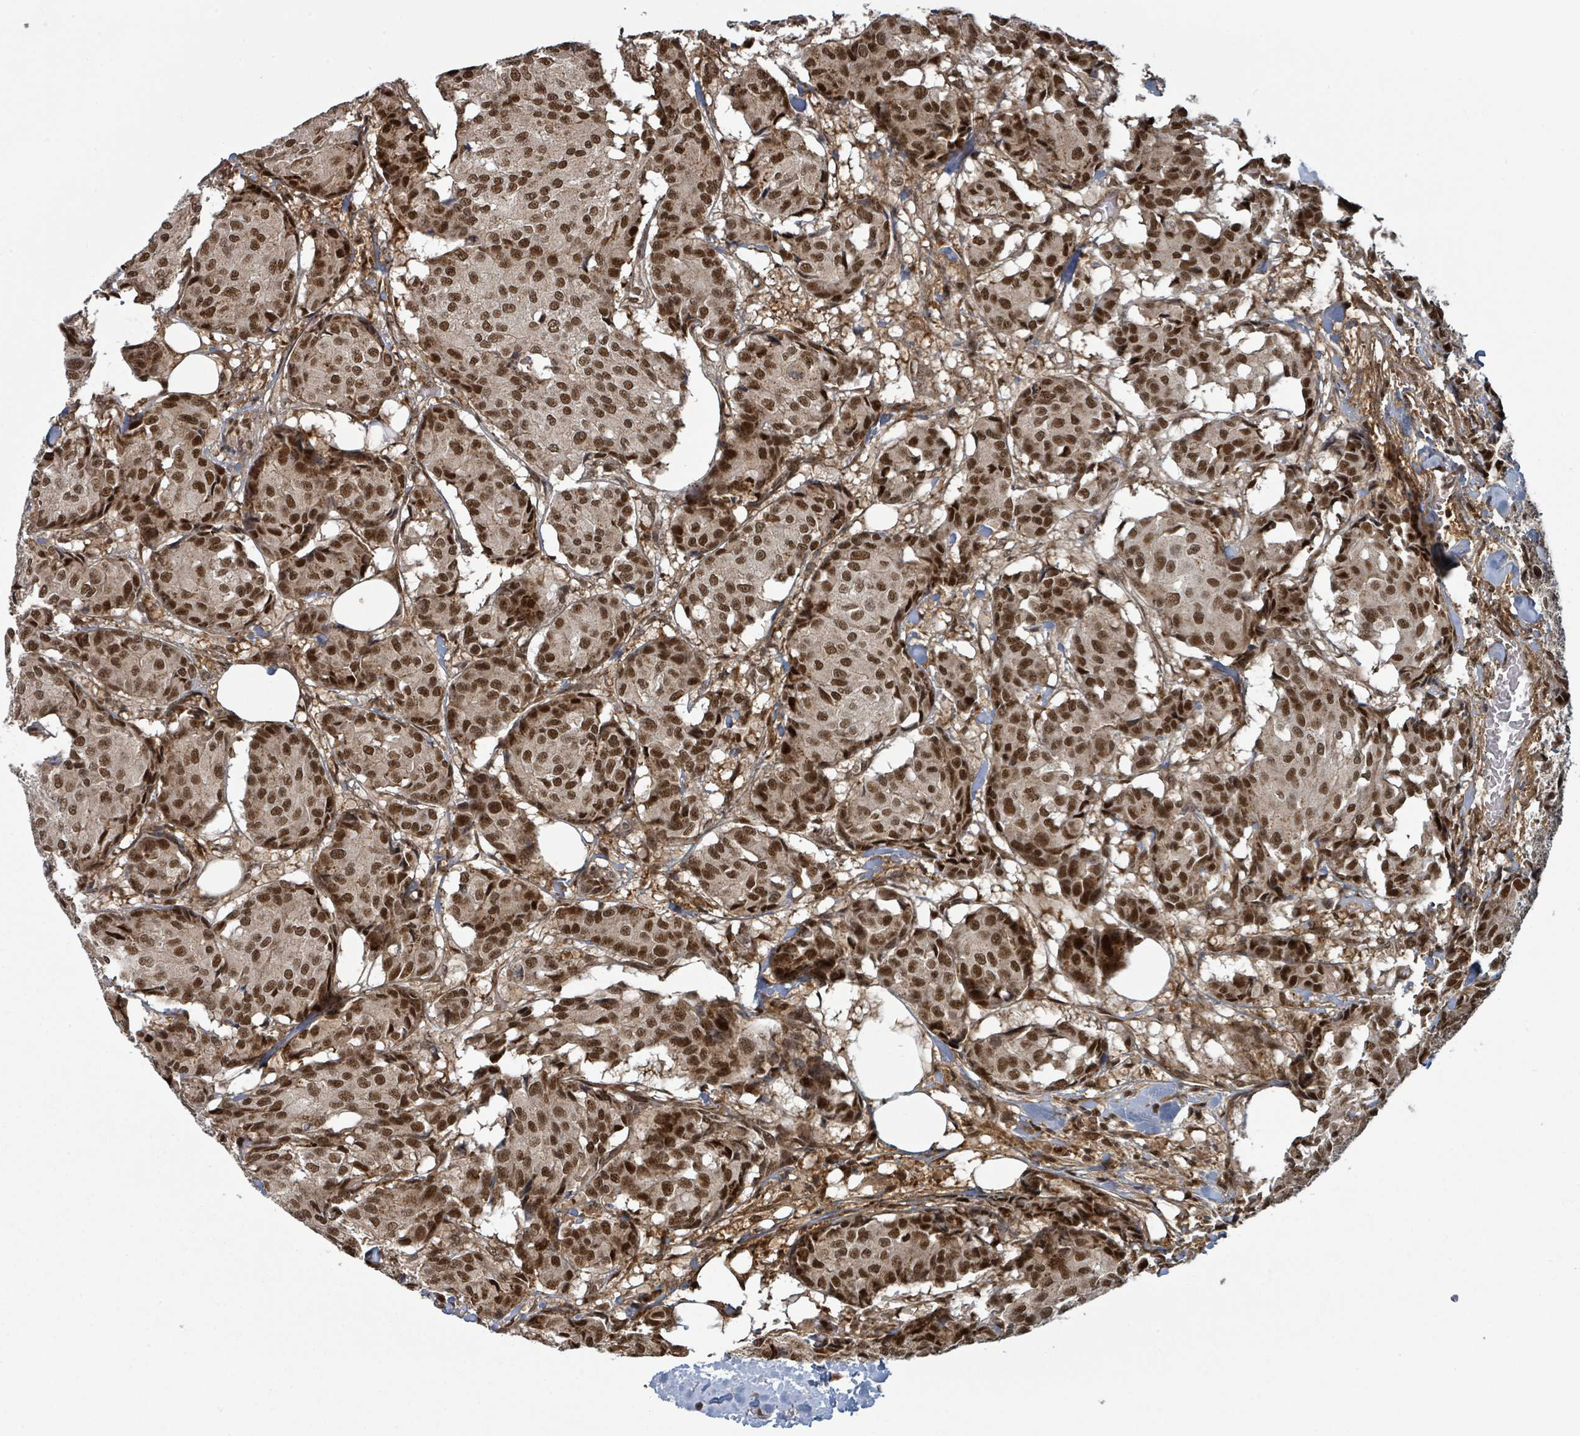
{"staining": {"intensity": "moderate", "quantity": ">75%", "location": "nuclear"}, "tissue": "breast cancer", "cell_type": "Tumor cells", "image_type": "cancer", "snomed": [{"axis": "morphology", "description": "Duct carcinoma"}, {"axis": "topography", "description": "Breast"}], "caption": "Brown immunohistochemical staining in breast cancer (invasive ductal carcinoma) exhibits moderate nuclear staining in approximately >75% of tumor cells.", "gene": "GTF3C1", "patient": {"sex": "female", "age": 75}}